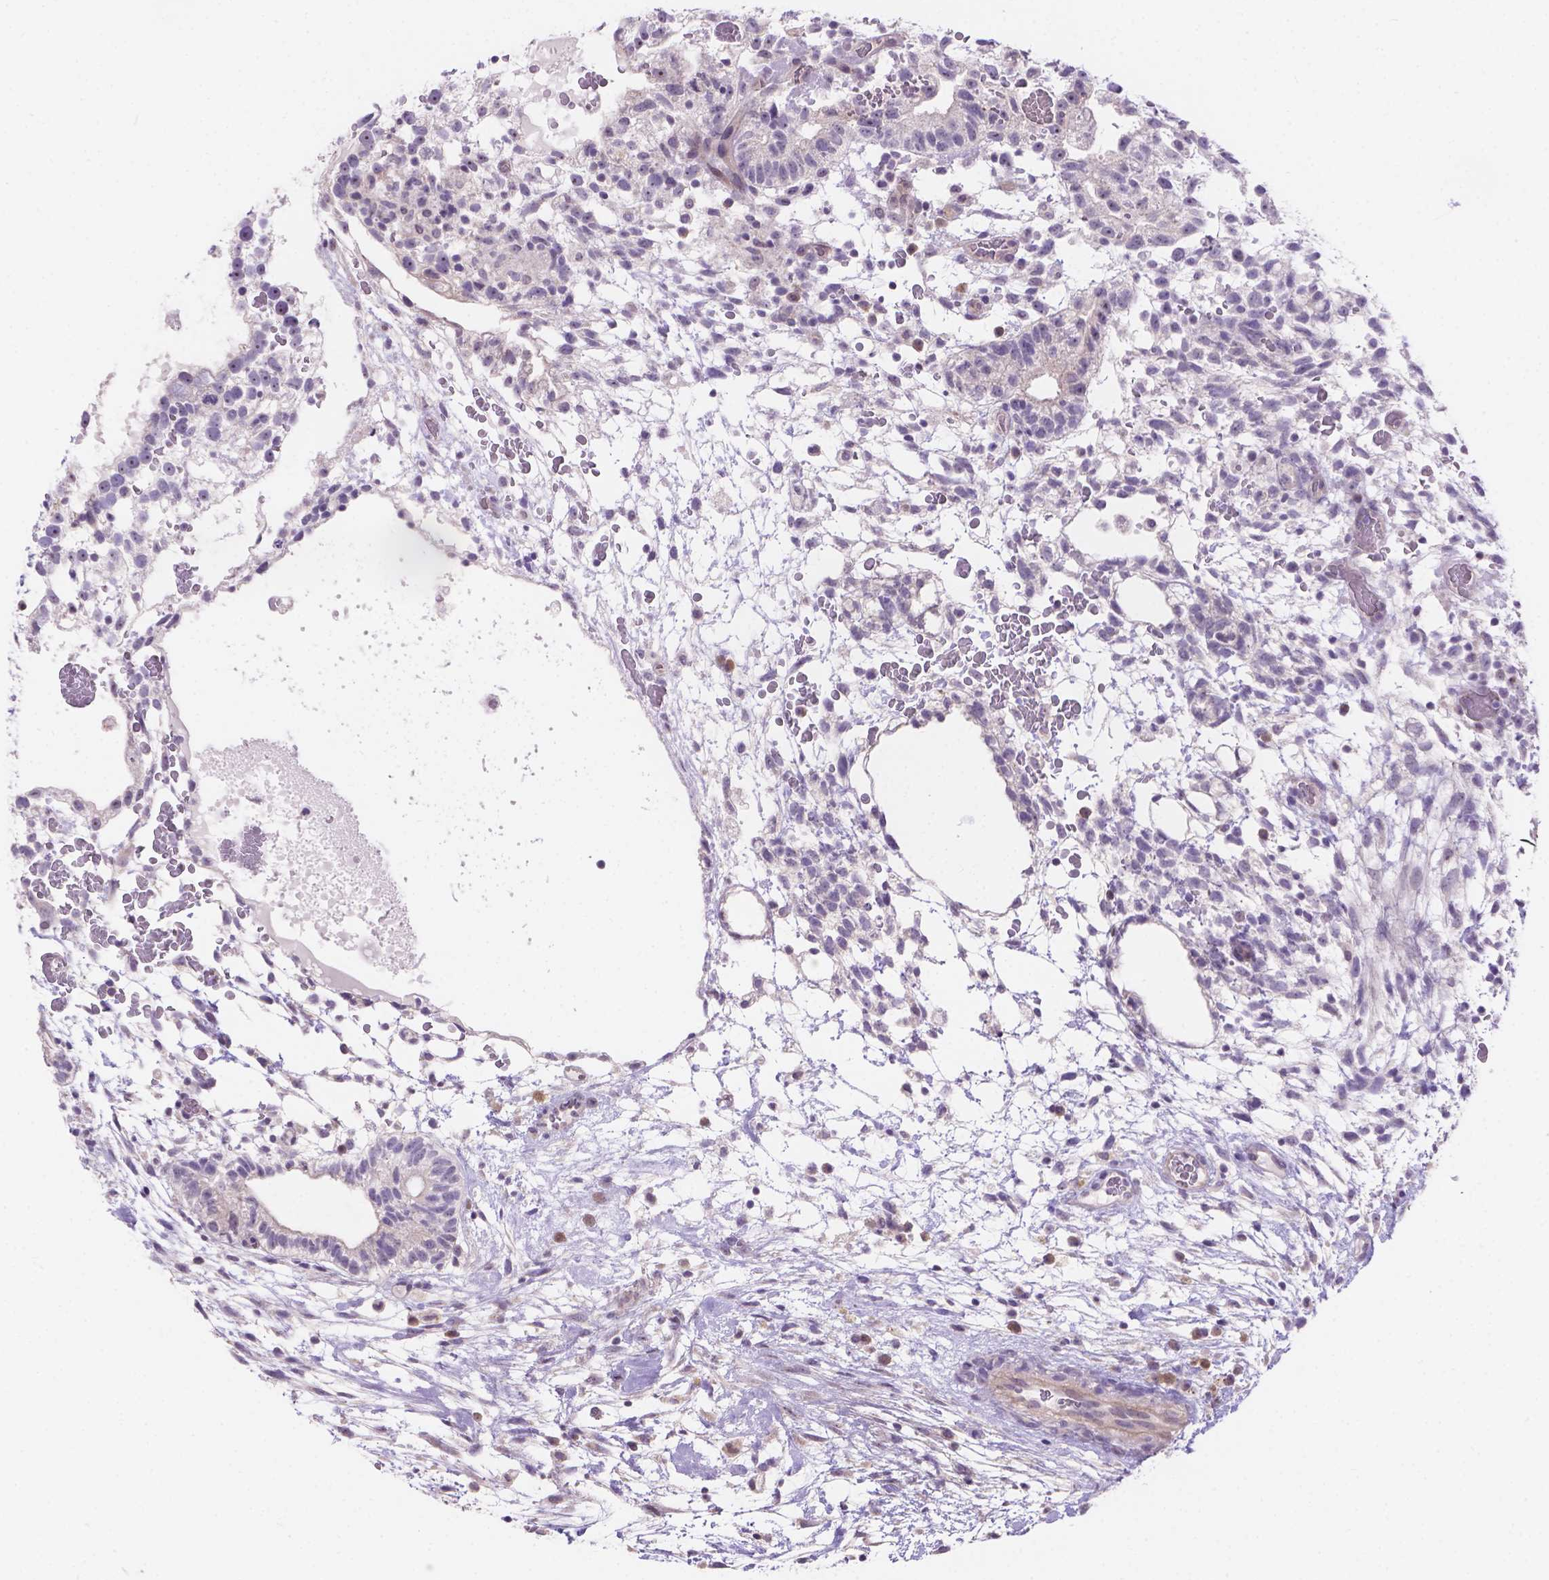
{"staining": {"intensity": "negative", "quantity": "none", "location": "none"}, "tissue": "testis cancer", "cell_type": "Tumor cells", "image_type": "cancer", "snomed": [{"axis": "morphology", "description": "Normal tissue, NOS"}, {"axis": "morphology", "description": "Carcinoma, Embryonal, NOS"}, {"axis": "topography", "description": "Testis"}], "caption": "This is an immunohistochemistry (IHC) micrograph of embryonal carcinoma (testis). There is no expression in tumor cells.", "gene": "CD96", "patient": {"sex": "male", "age": 32}}